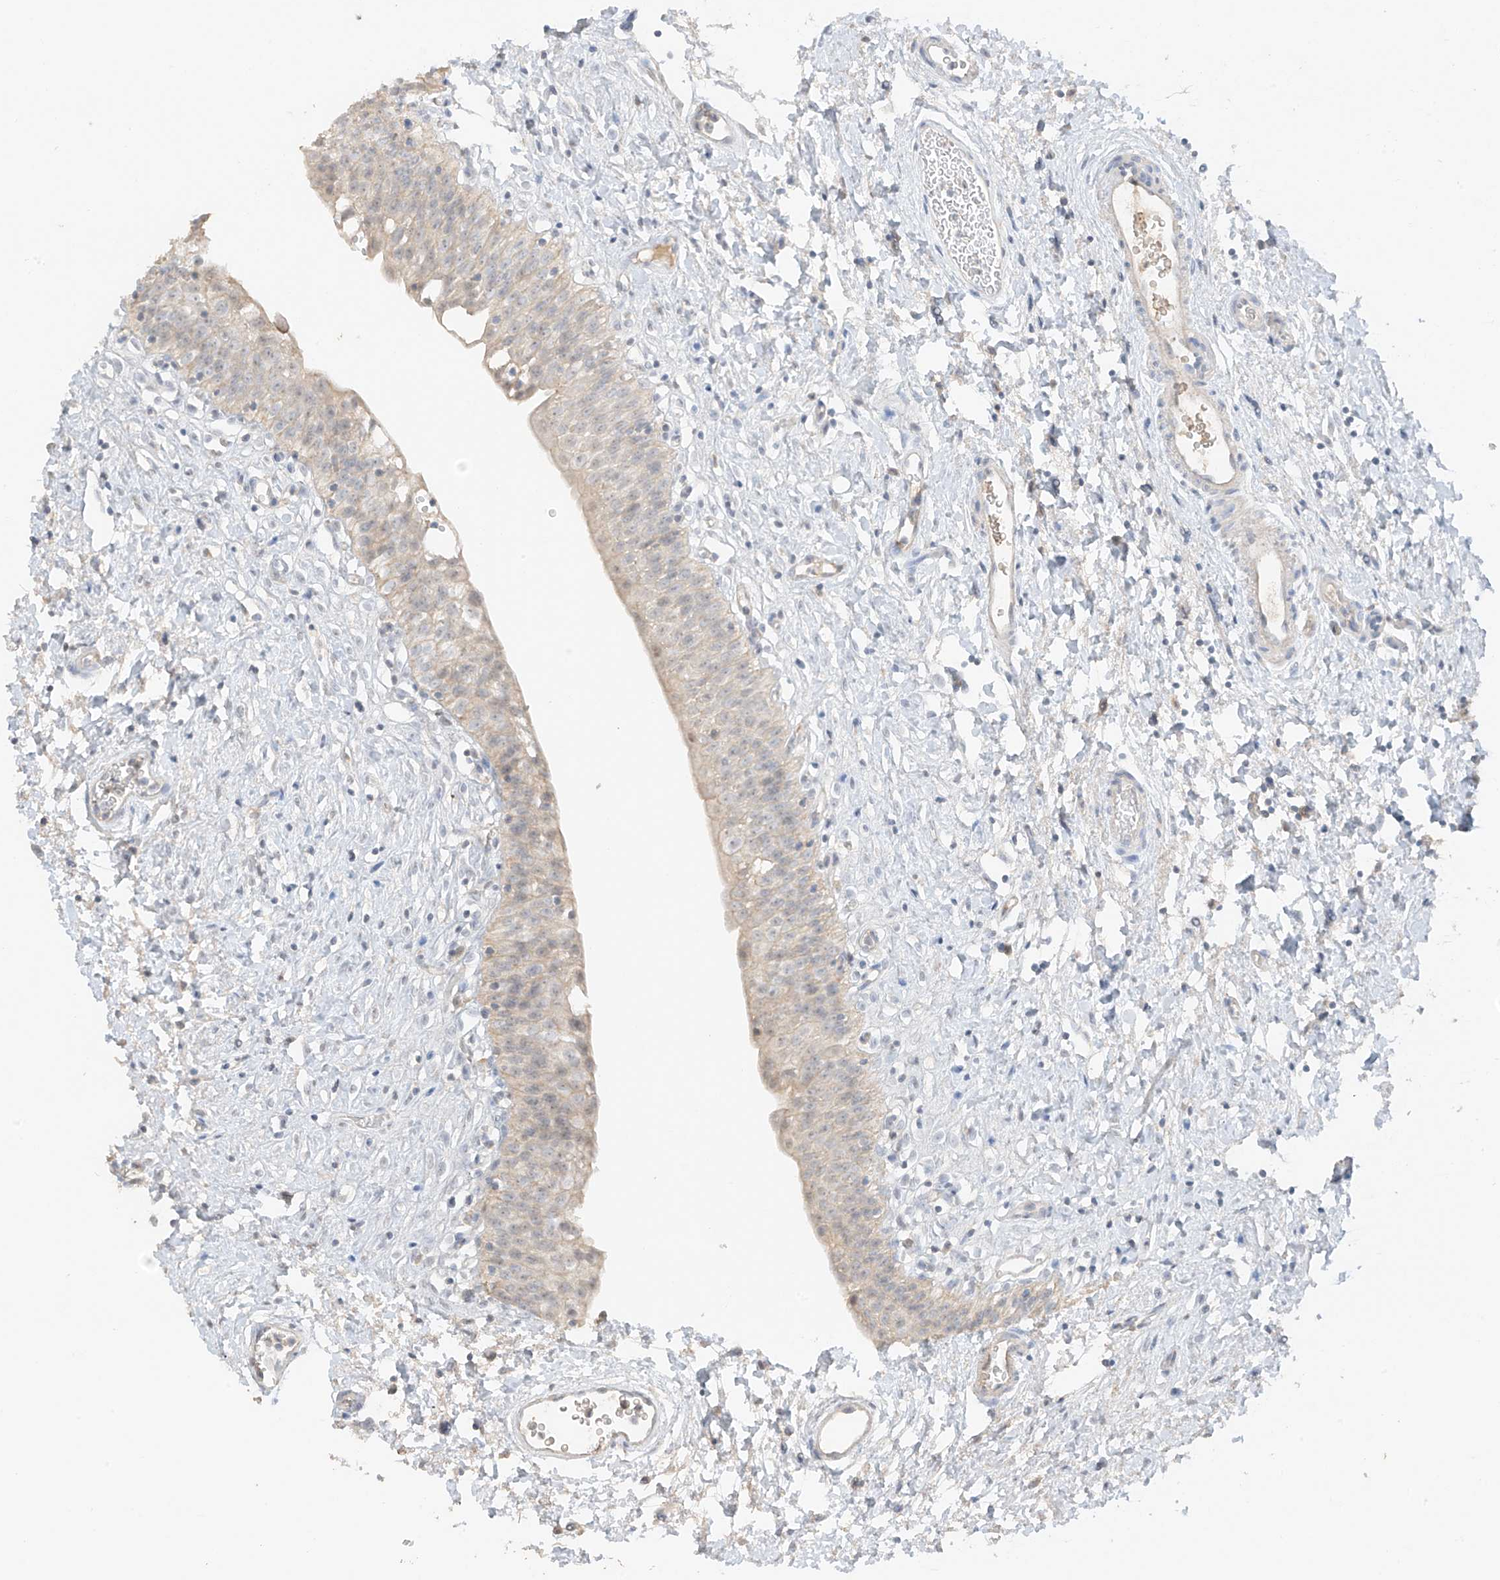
{"staining": {"intensity": "negative", "quantity": "none", "location": "none"}, "tissue": "urinary bladder", "cell_type": "Urothelial cells", "image_type": "normal", "snomed": [{"axis": "morphology", "description": "Normal tissue, NOS"}, {"axis": "topography", "description": "Urinary bladder"}], "caption": "DAB (3,3'-diaminobenzidine) immunohistochemical staining of unremarkable human urinary bladder reveals no significant expression in urothelial cells. (Immunohistochemistry, brightfield microscopy, high magnification).", "gene": "ZBTB41", "patient": {"sex": "male", "age": 51}}